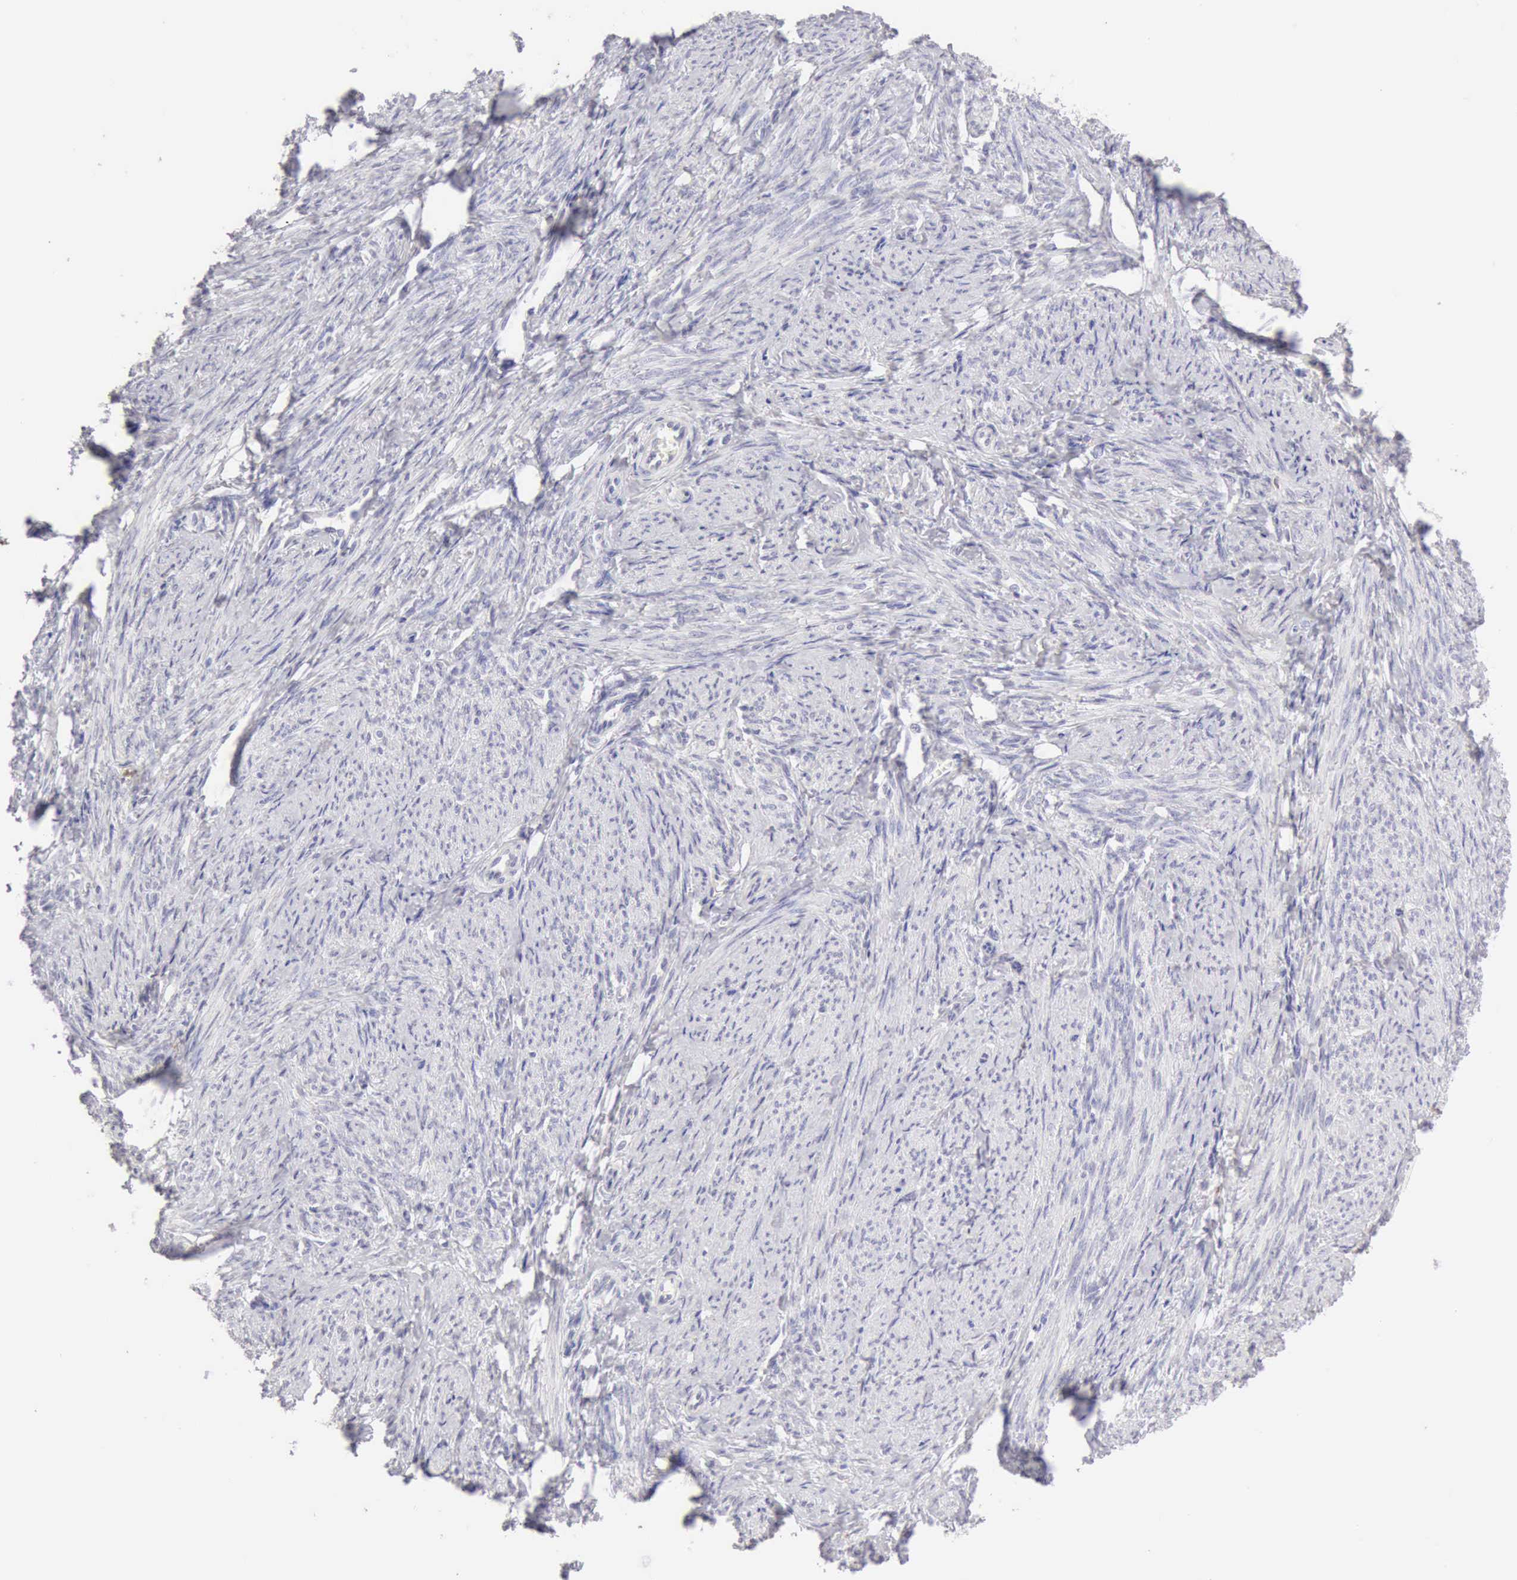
{"staining": {"intensity": "negative", "quantity": "none", "location": "none"}, "tissue": "smooth muscle", "cell_type": "Smooth muscle cells", "image_type": "normal", "snomed": [{"axis": "morphology", "description": "Normal tissue, NOS"}, {"axis": "topography", "description": "Smooth muscle"}, {"axis": "topography", "description": "Cervix"}], "caption": "This image is of benign smooth muscle stained with immunohistochemistry (IHC) to label a protein in brown with the nuclei are counter-stained blue. There is no staining in smooth muscle cells. (Brightfield microscopy of DAB (3,3'-diaminobenzidine) immunohistochemistry (IHC) at high magnification).", "gene": "RNASE1", "patient": {"sex": "female", "age": 70}}